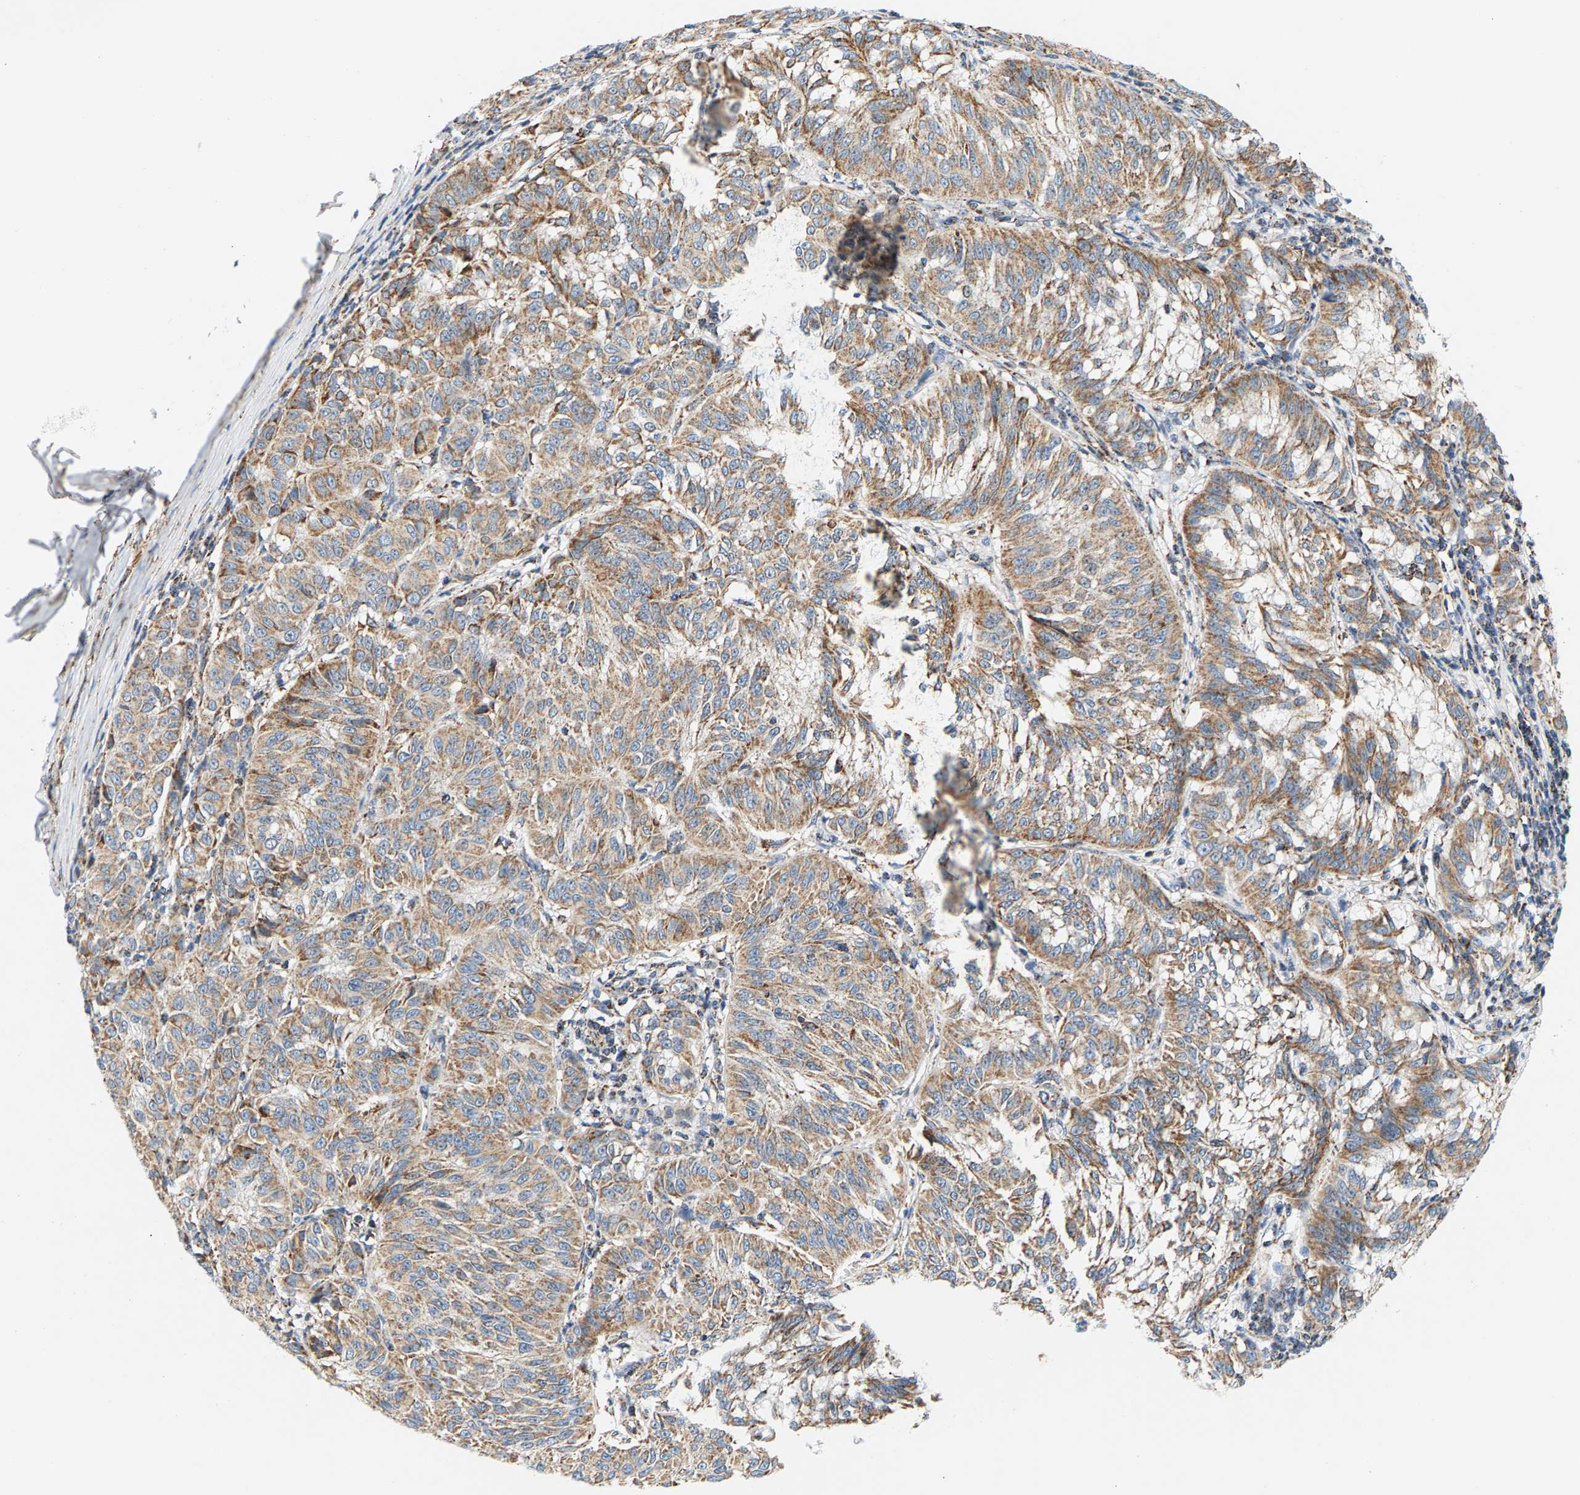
{"staining": {"intensity": "moderate", "quantity": ">75%", "location": "cytoplasmic/membranous"}, "tissue": "melanoma", "cell_type": "Tumor cells", "image_type": "cancer", "snomed": [{"axis": "morphology", "description": "Malignant melanoma, NOS"}, {"axis": "topography", "description": "Skin"}], "caption": "Protein staining shows moderate cytoplasmic/membranous expression in approximately >75% of tumor cells in melanoma.", "gene": "PDE1A", "patient": {"sex": "female", "age": 72}}